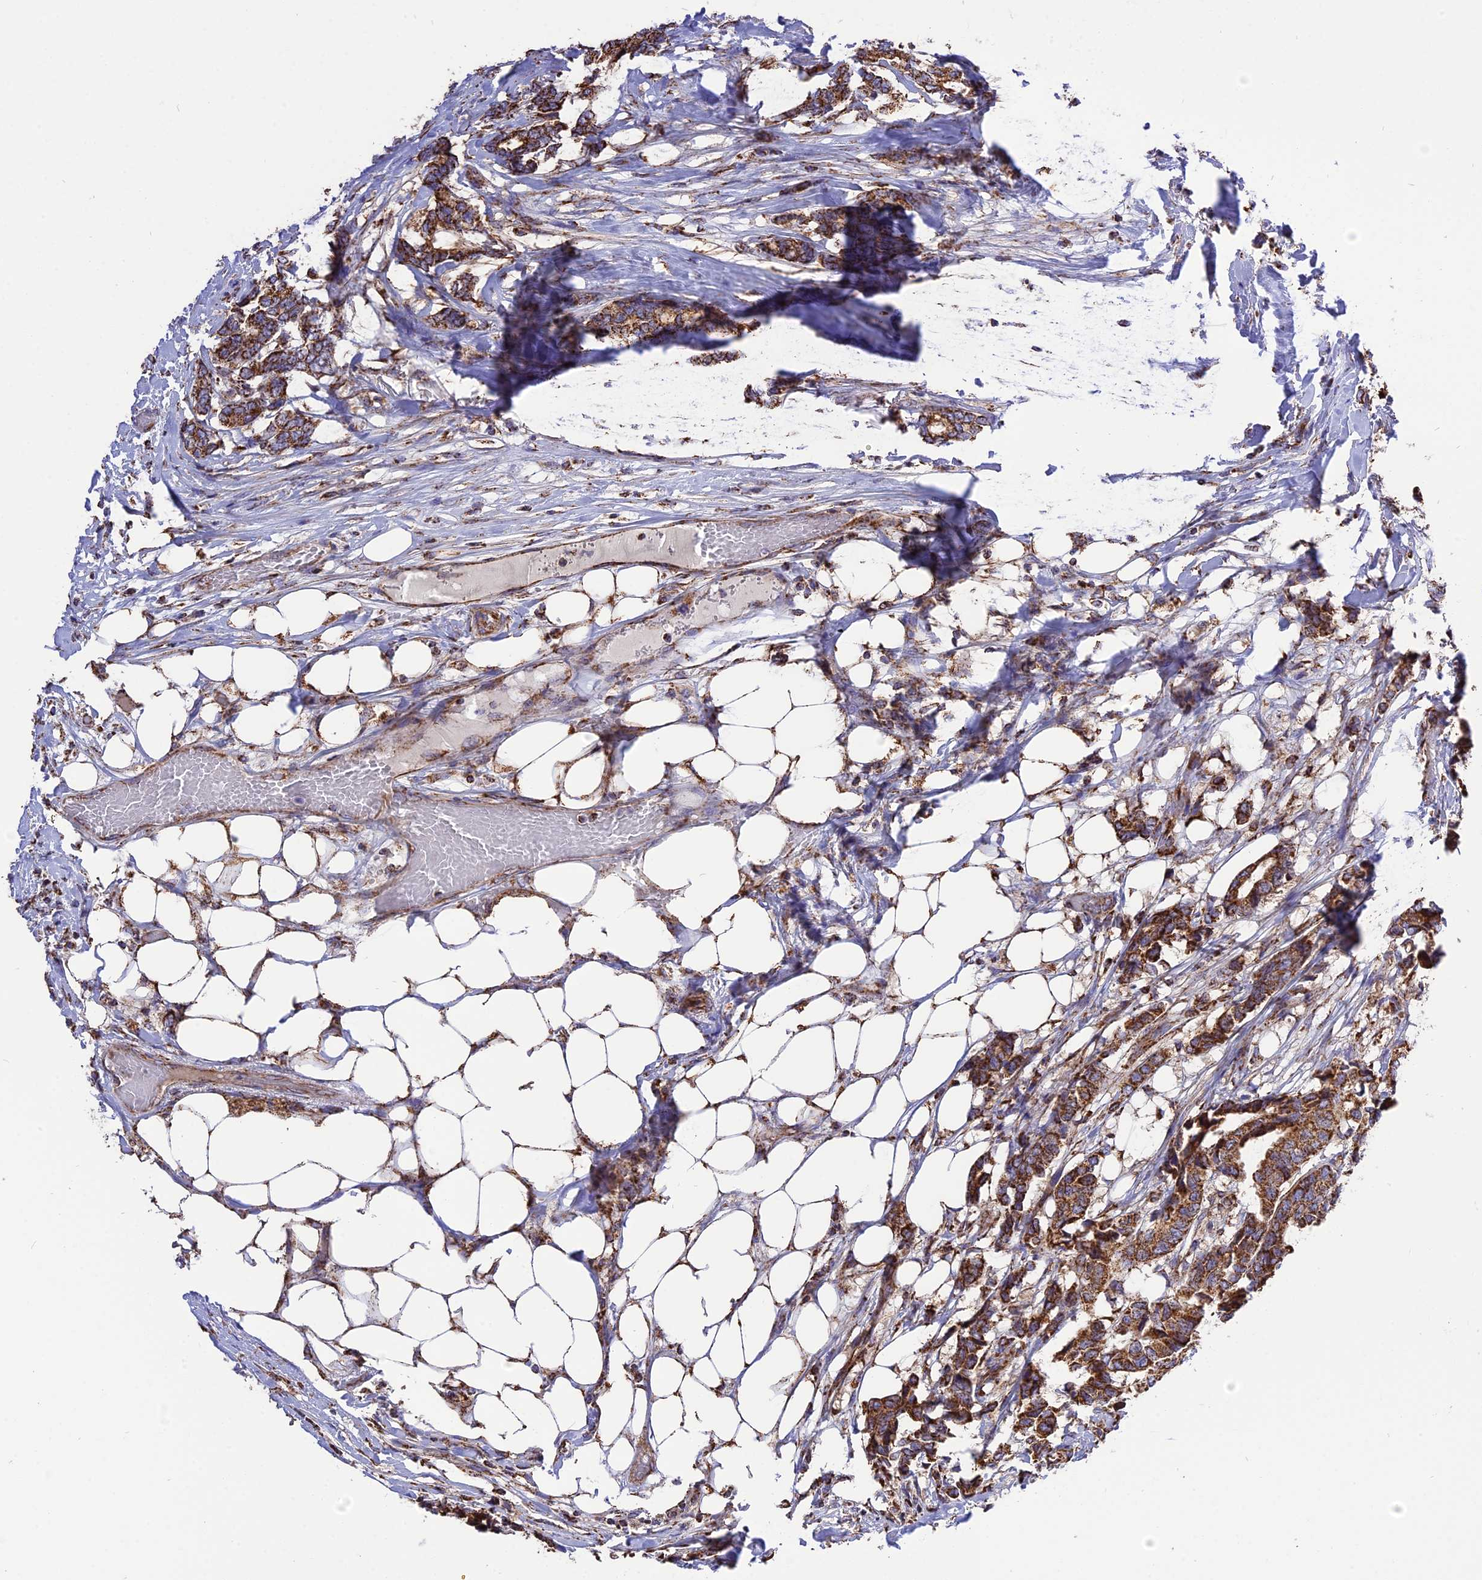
{"staining": {"intensity": "strong", "quantity": ">75%", "location": "cytoplasmic/membranous"}, "tissue": "breast cancer", "cell_type": "Tumor cells", "image_type": "cancer", "snomed": [{"axis": "morphology", "description": "Duct carcinoma"}, {"axis": "topography", "description": "Breast"}], "caption": "Protein expression analysis of intraductal carcinoma (breast) reveals strong cytoplasmic/membranous staining in about >75% of tumor cells.", "gene": "TTC4", "patient": {"sex": "female", "age": 87}}